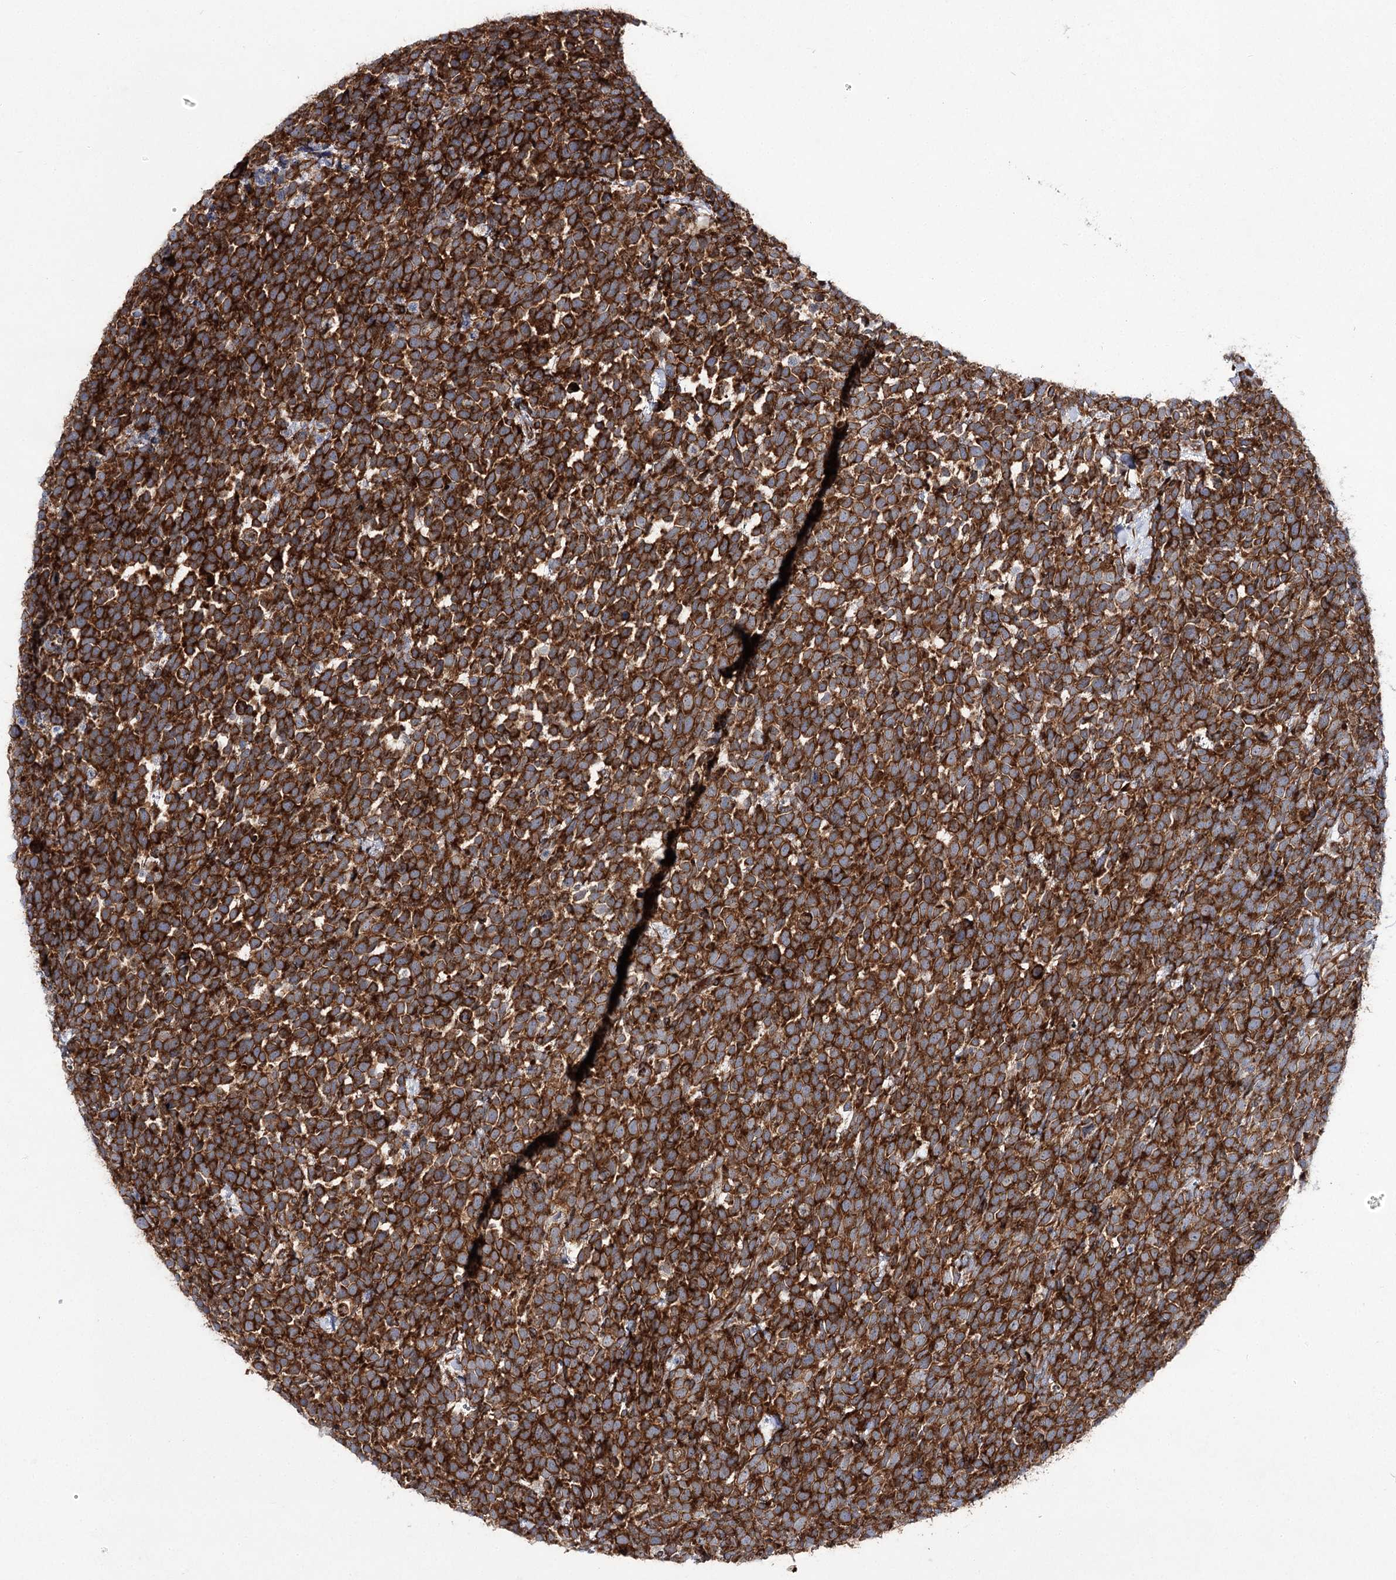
{"staining": {"intensity": "strong", "quantity": ">75%", "location": "cytoplasmic/membranous"}, "tissue": "urothelial cancer", "cell_type": "Tumor cells", "image_type": "cancer", "snomed": [{"axis": "morphology", "description": "Urothelial carcinoma, High grade"}, {"axis": "topography", "description": "Urinary bladder"}], "caption": "Immunohistochemical staining of high-grade urothelial carcinoma exhibits strong cytoplasmic/membranous protein staining in approximately >75% of tumor cells.", "gene": "VWA2", "patient": {"sex": "female", "age": 82}}